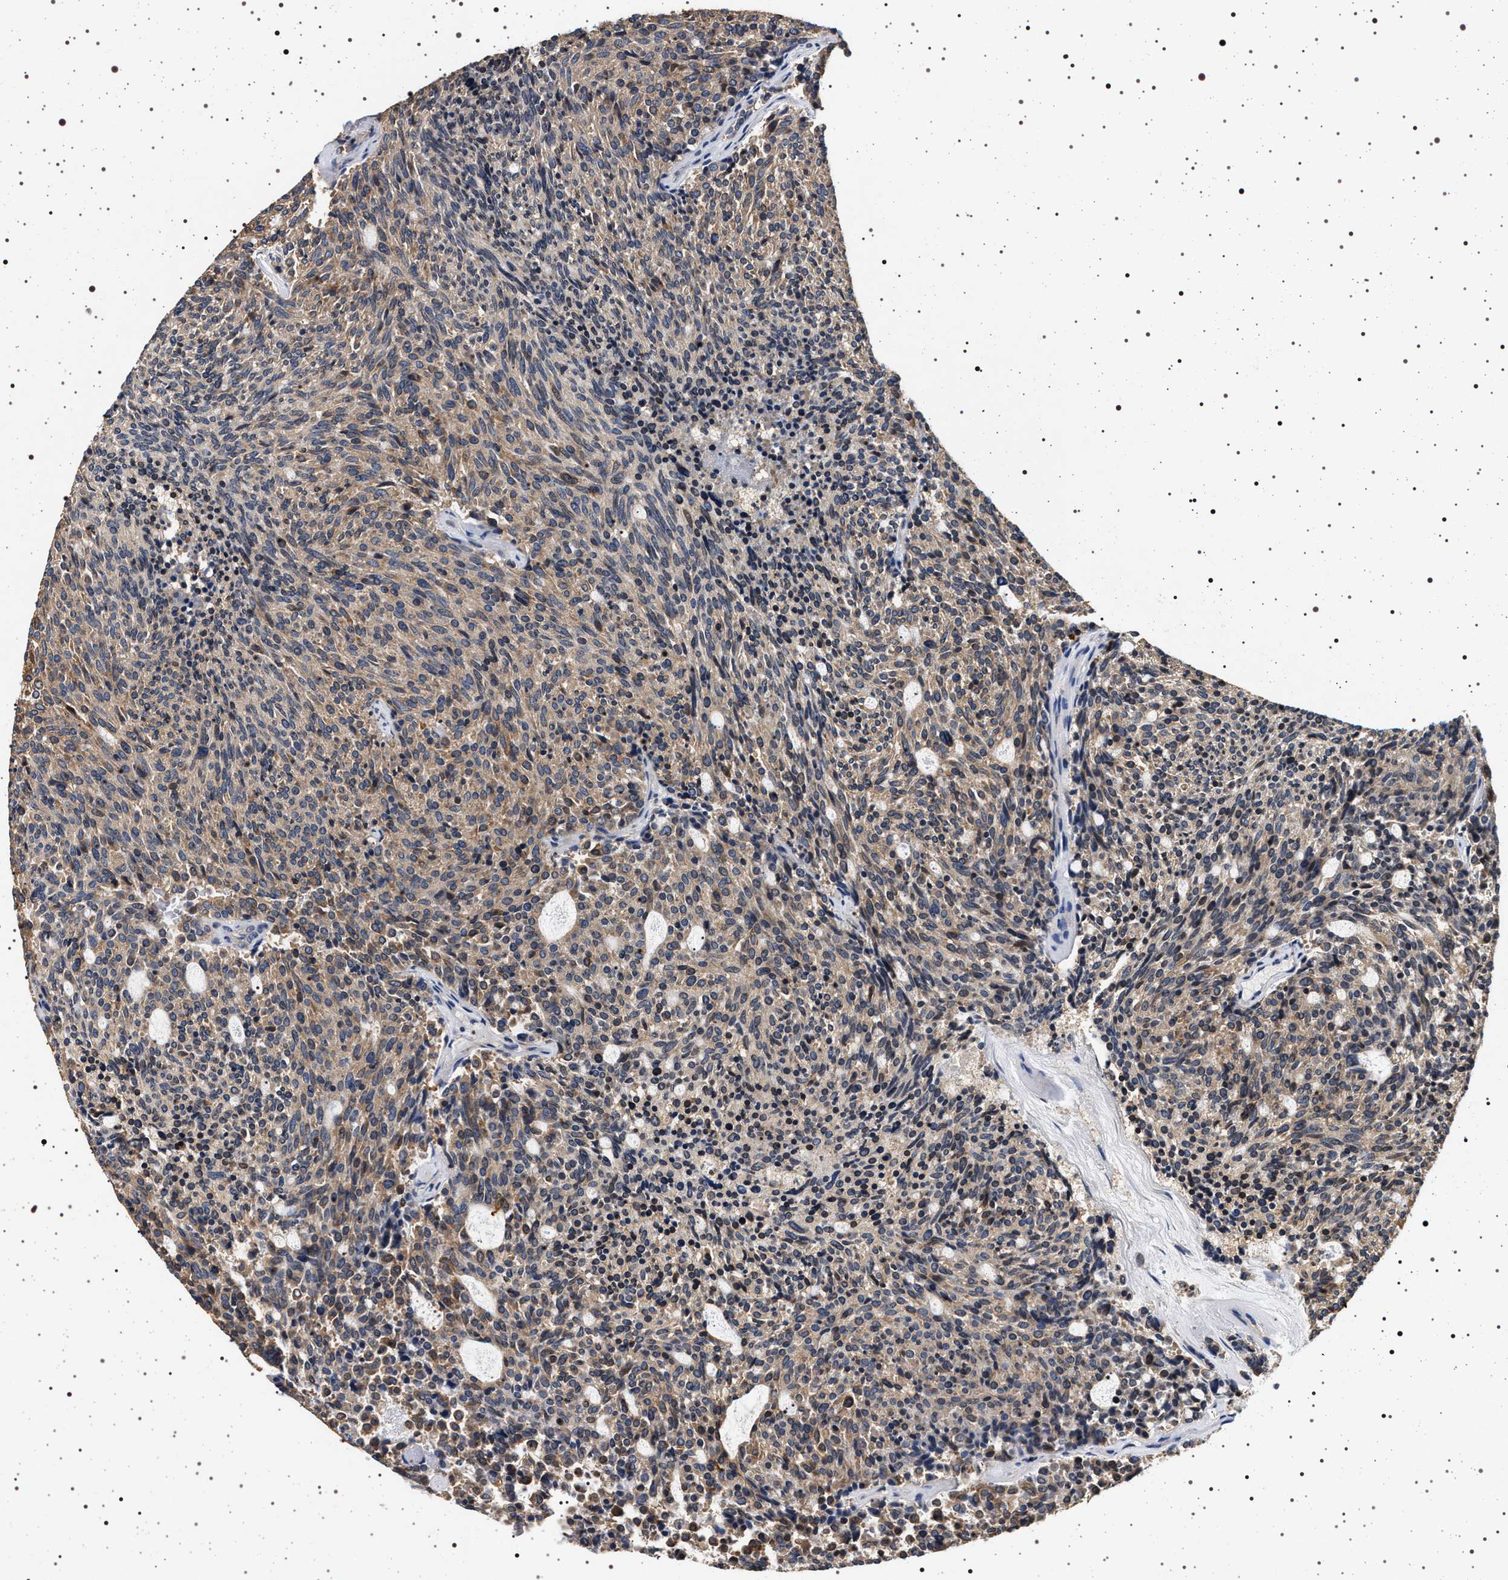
{"staining": {"intensity": "weak", "quantity": ">75%", "location": "cytoplasmic/membranous"}, "tissue": "carcinoid", "cell_type": "Tumor cells", "image_type": "cancer", "snomed": [{"axis": "morphology", "description": "Carcinoid, malignant, NOS"}, {"axis": "topography", "description": "Pancreas"}], "caption": "Weak cytoplasmic/membranous staining for a protein is present in about >75% of tumor cells of carcinoid using immunohistochemistry.", "gene": "DCBLD2", "patient": {"sex": "female", "age": 54}}